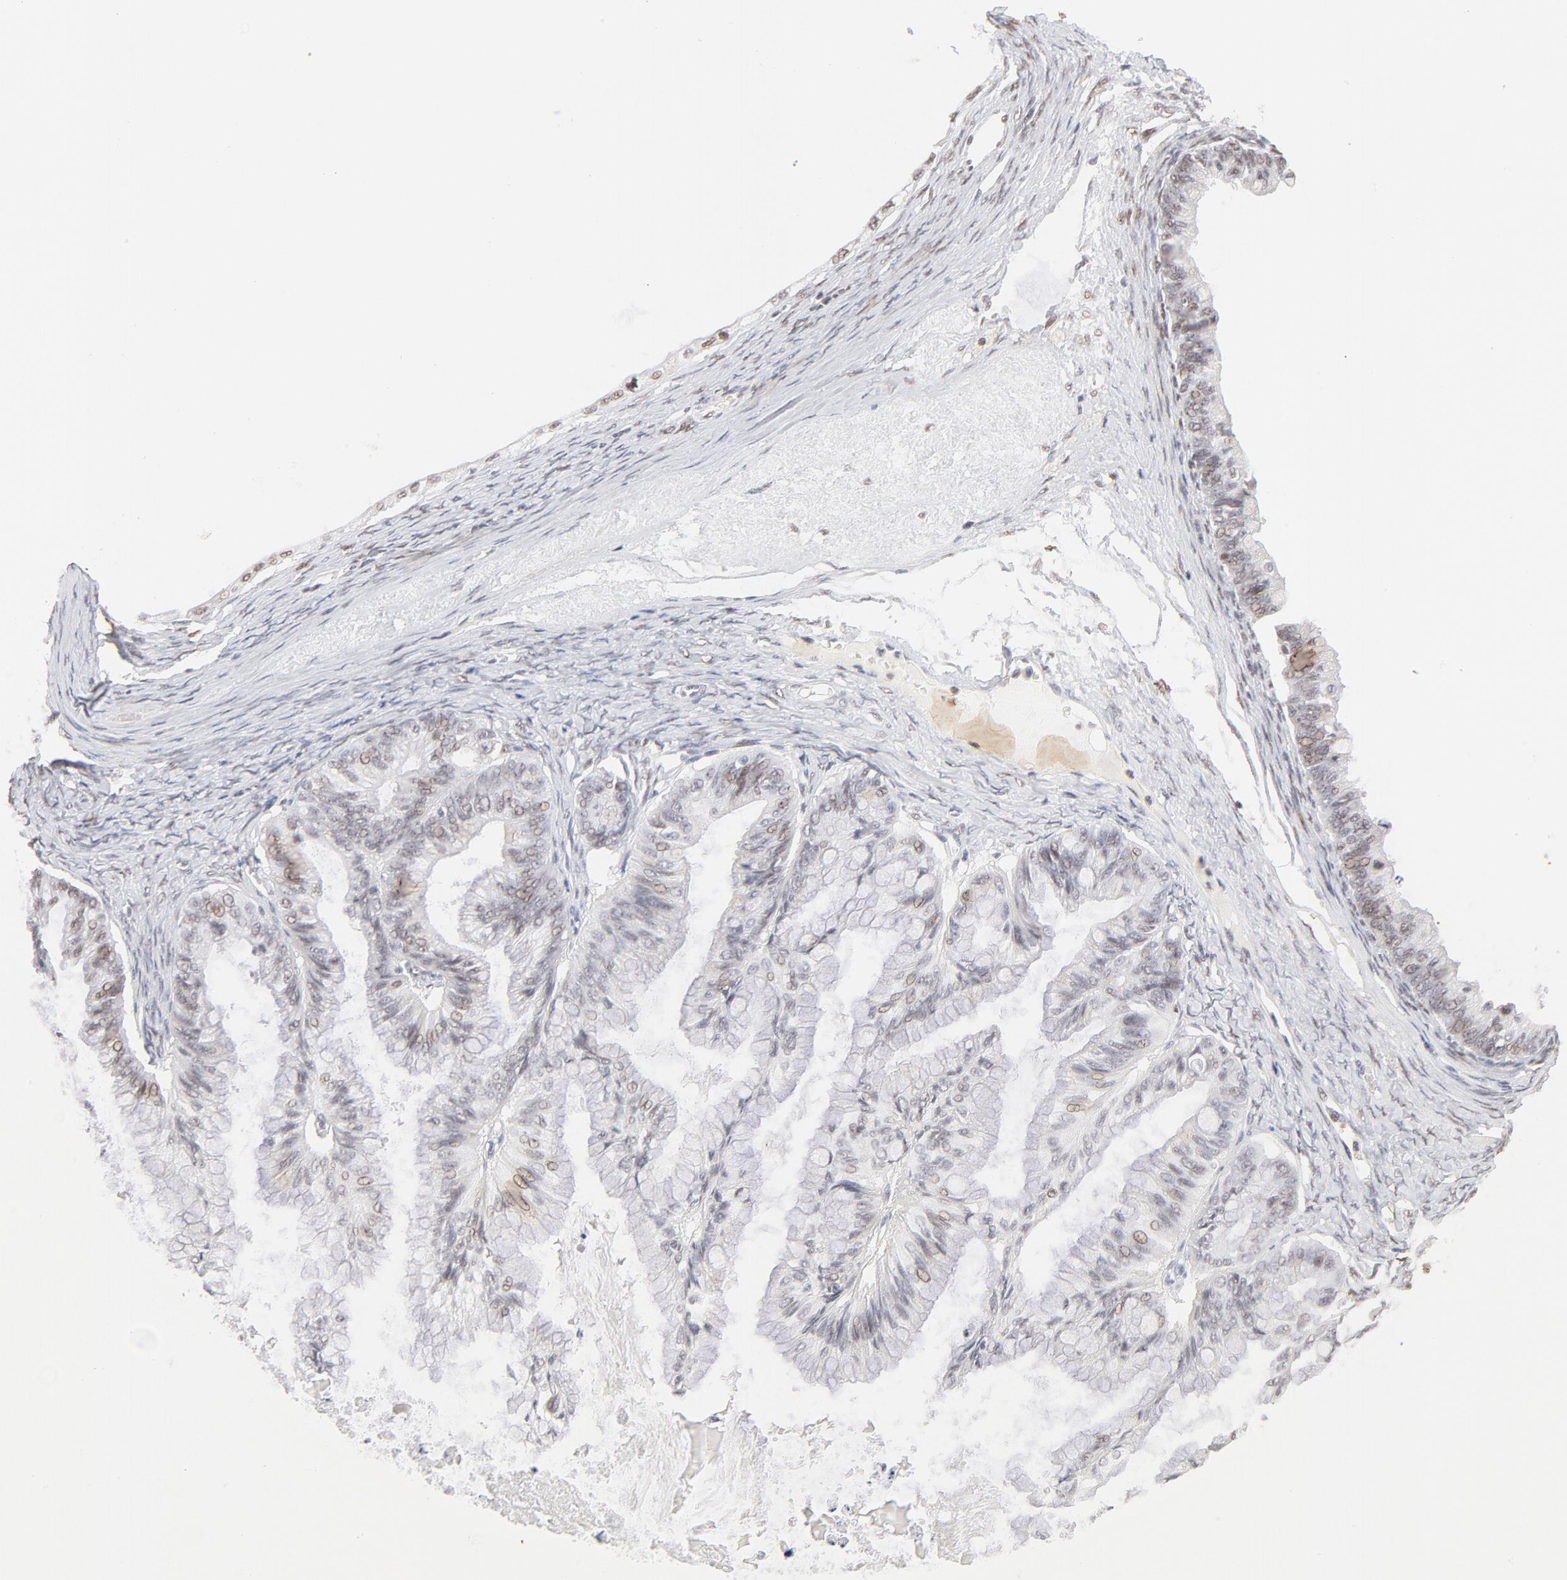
{"staining": {"intensity": "weak", "quantity": "<25%", "location": "nuclear"}, "tissue": "ovarian cancer", "cell_type": "Tumor cells", "image_type": "cancer", "snomed": [{"axis": "morphology", "description": "Cystadenocarcinoma, mucinous, NOS"}, {"axis": "topography", "description": "Ovary"}], "caption": "IHC of ovarian mucinous cystadenocarcinoma exhibits no staining in tumor cells.", "gene": "PBX3", "patient": {"sex": "female", "age": 57}}